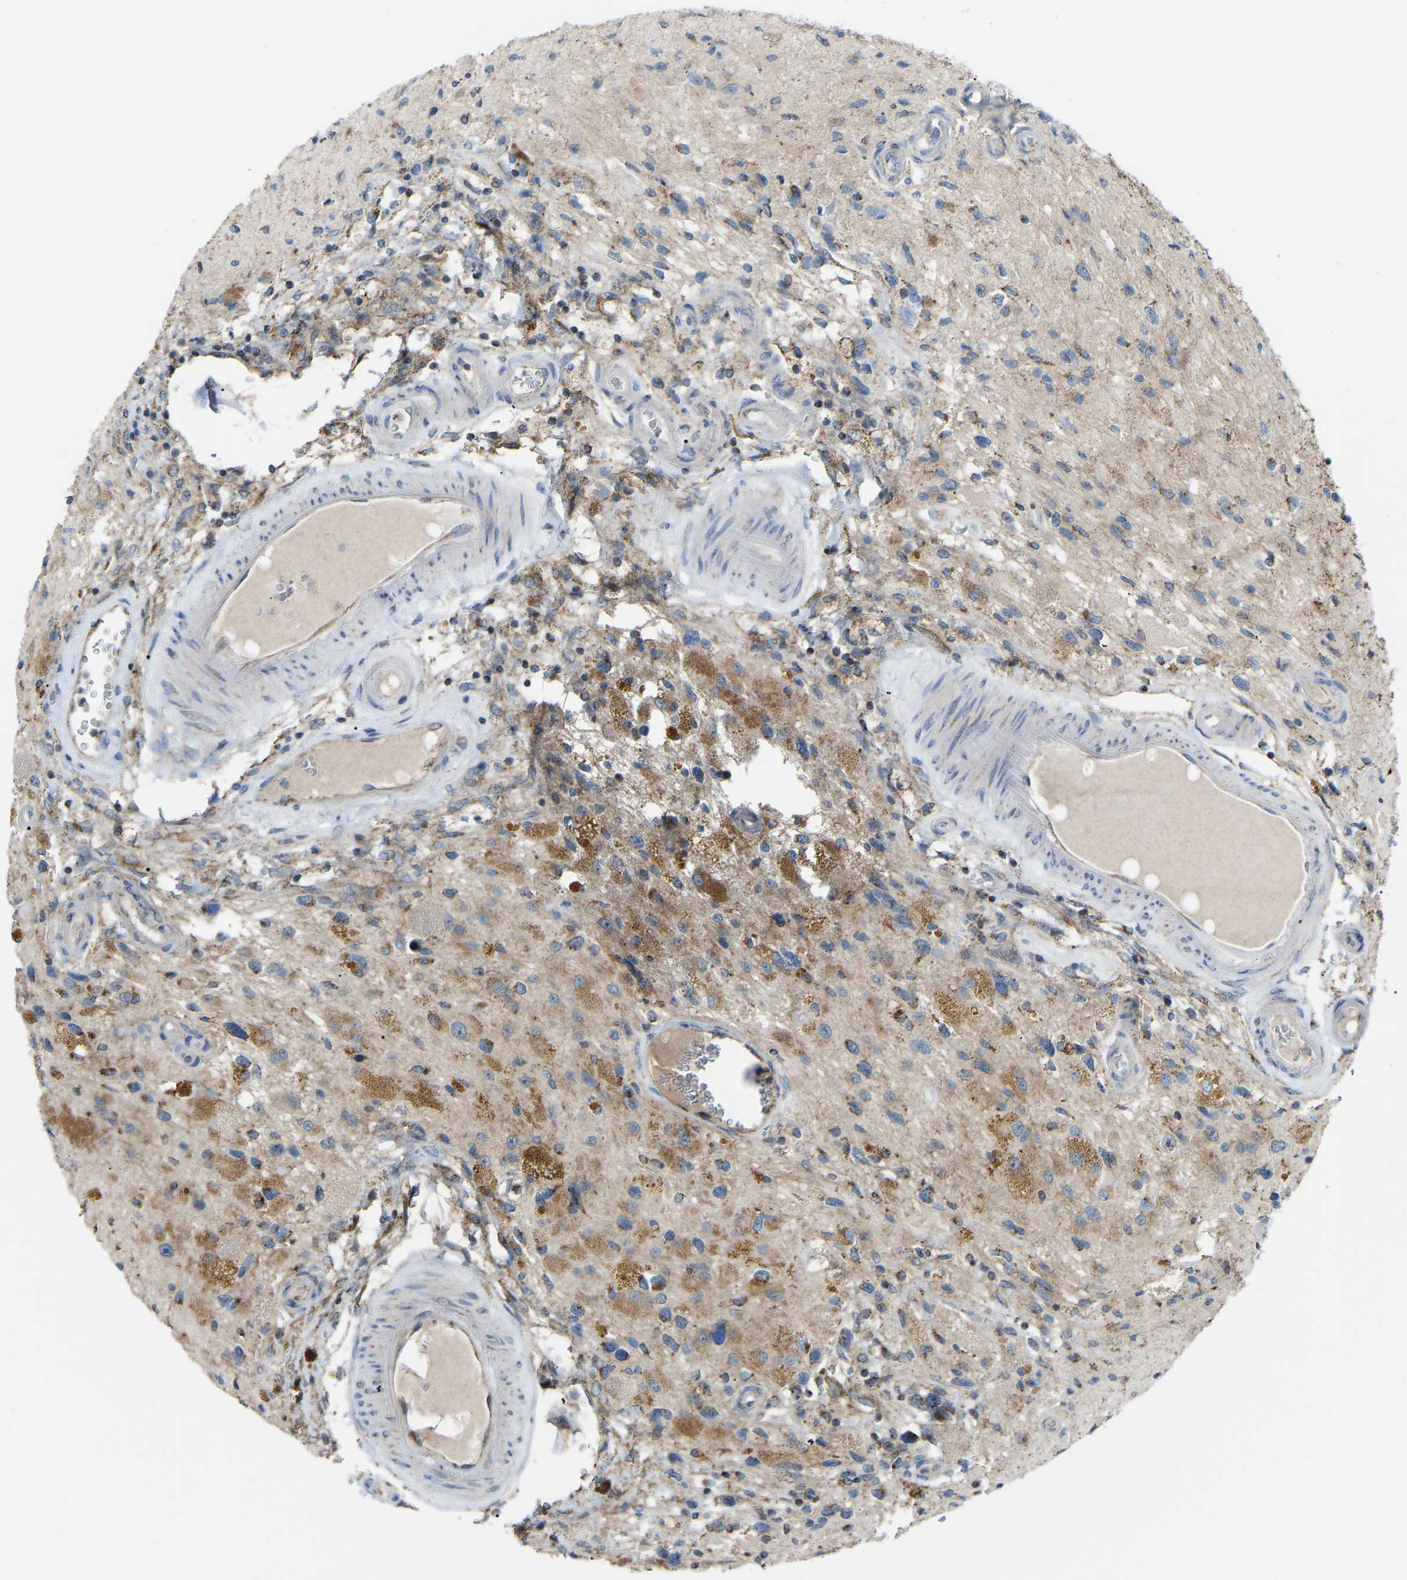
{"staining": {"intensity": "moderate", "quantity": "25%-75%", "location": "cytoplasmic/membranous"}, "tissue": "glioma", "cell_type": "Tumor cells", "image_type": "cancer", "snomed": [{"axis": "morphology", "description": "Glioma, malignant, High grade"}, {"axis": "topography", "description": "Brain"}], "caption": "A brown stain labels moderate cytoplasmic/membranous positivity of a protein in high-grade glioma (malignant) tumor cells.", "gene": "CANT1", "patient": {"sex": "male", "age": 33}}